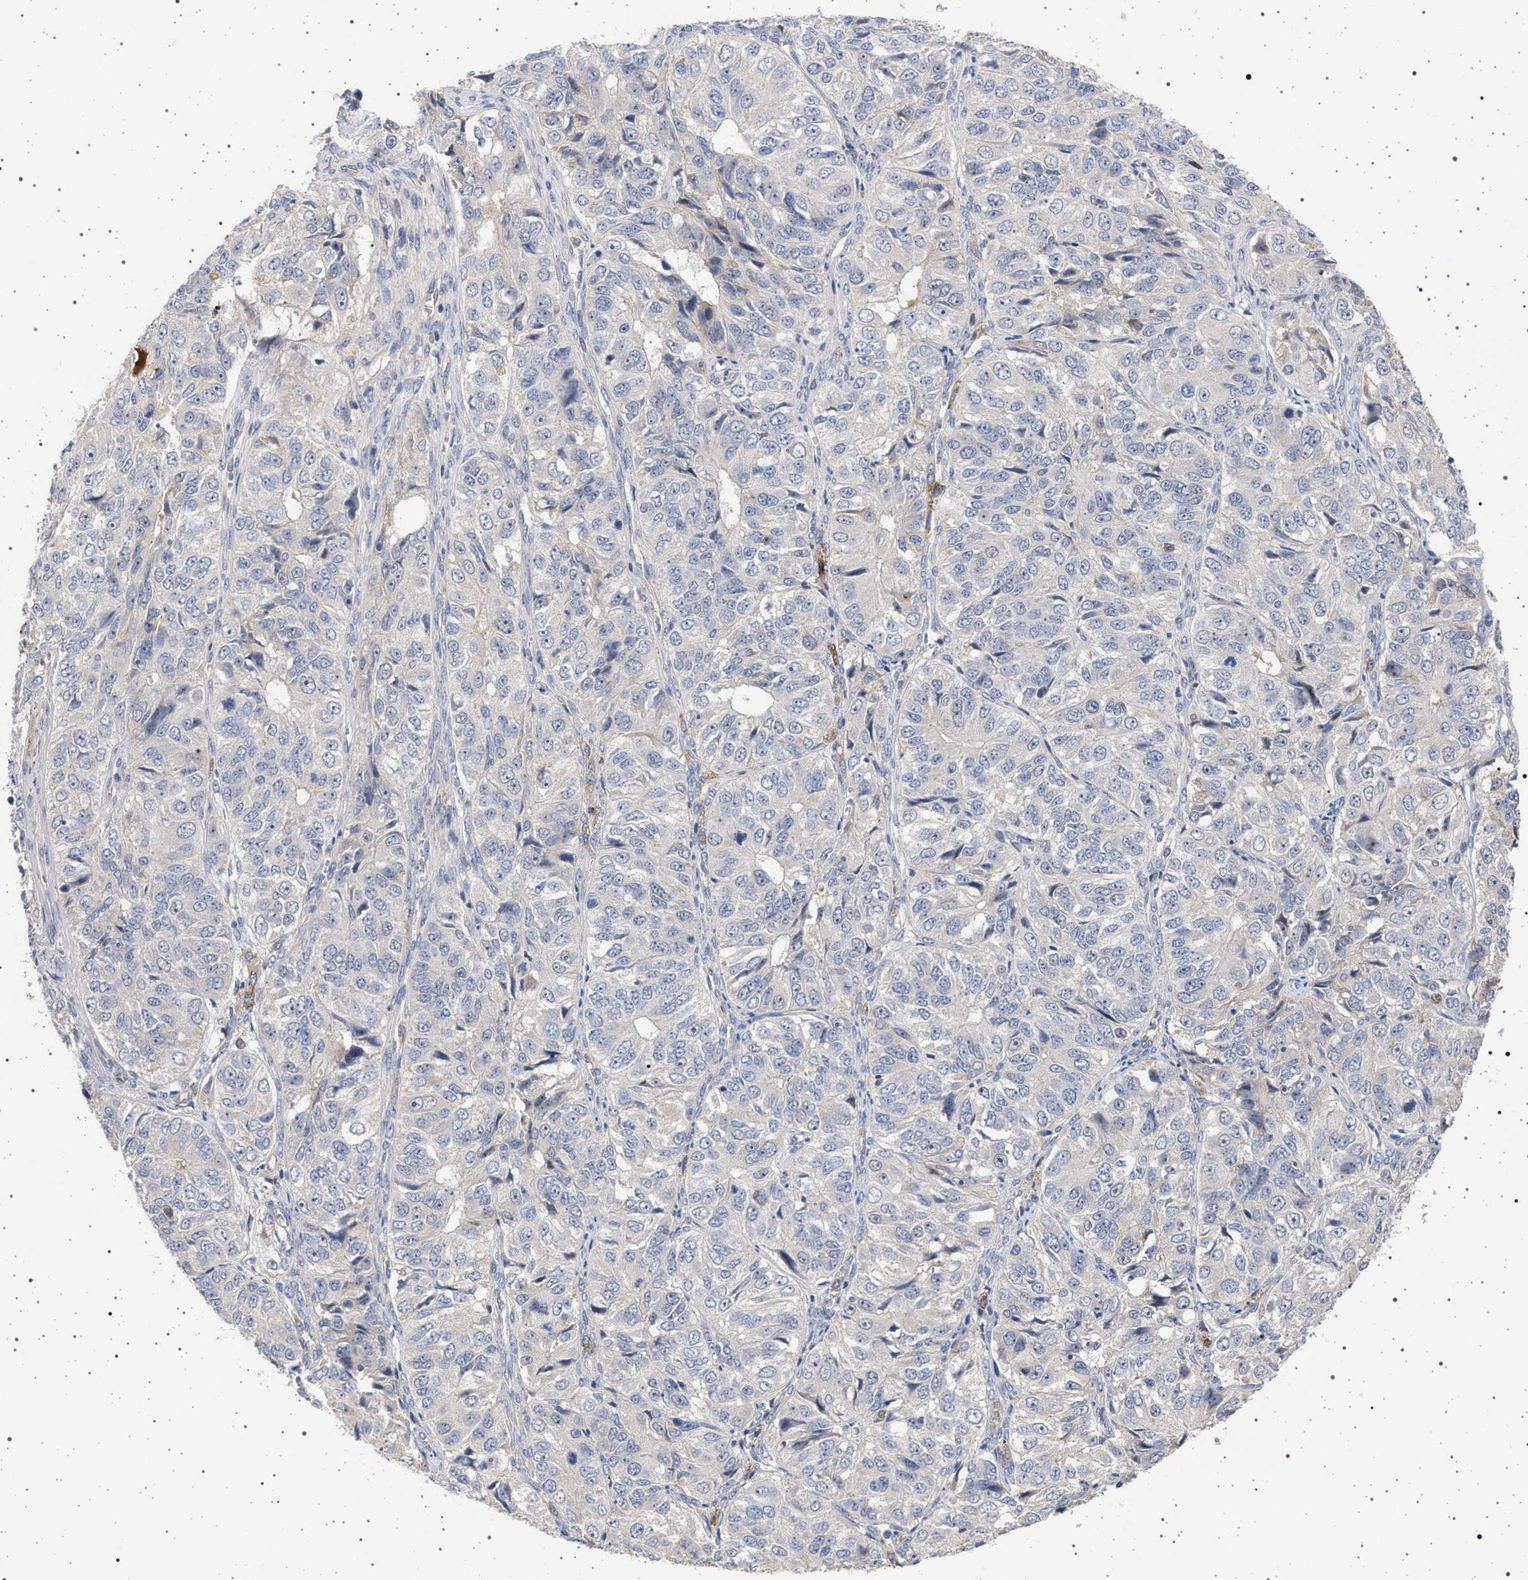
{"staining": {"intensity": "negative", "quantity": "none", "location": "none"}, "tissue": "ovarian cancer", "cell_type": "Tumor cells", "image_type": "cancer", "snomed": [{"axis": "morphology", "description": "Carcinoma, endometroid"}, {"axis": "topography", "description": "Ovary"}], "caption": "Tumor cells show no significant protein staining in ovarian cancer.", "gene": "RBM48", "patient": {"sex": "female", "age": 51}}